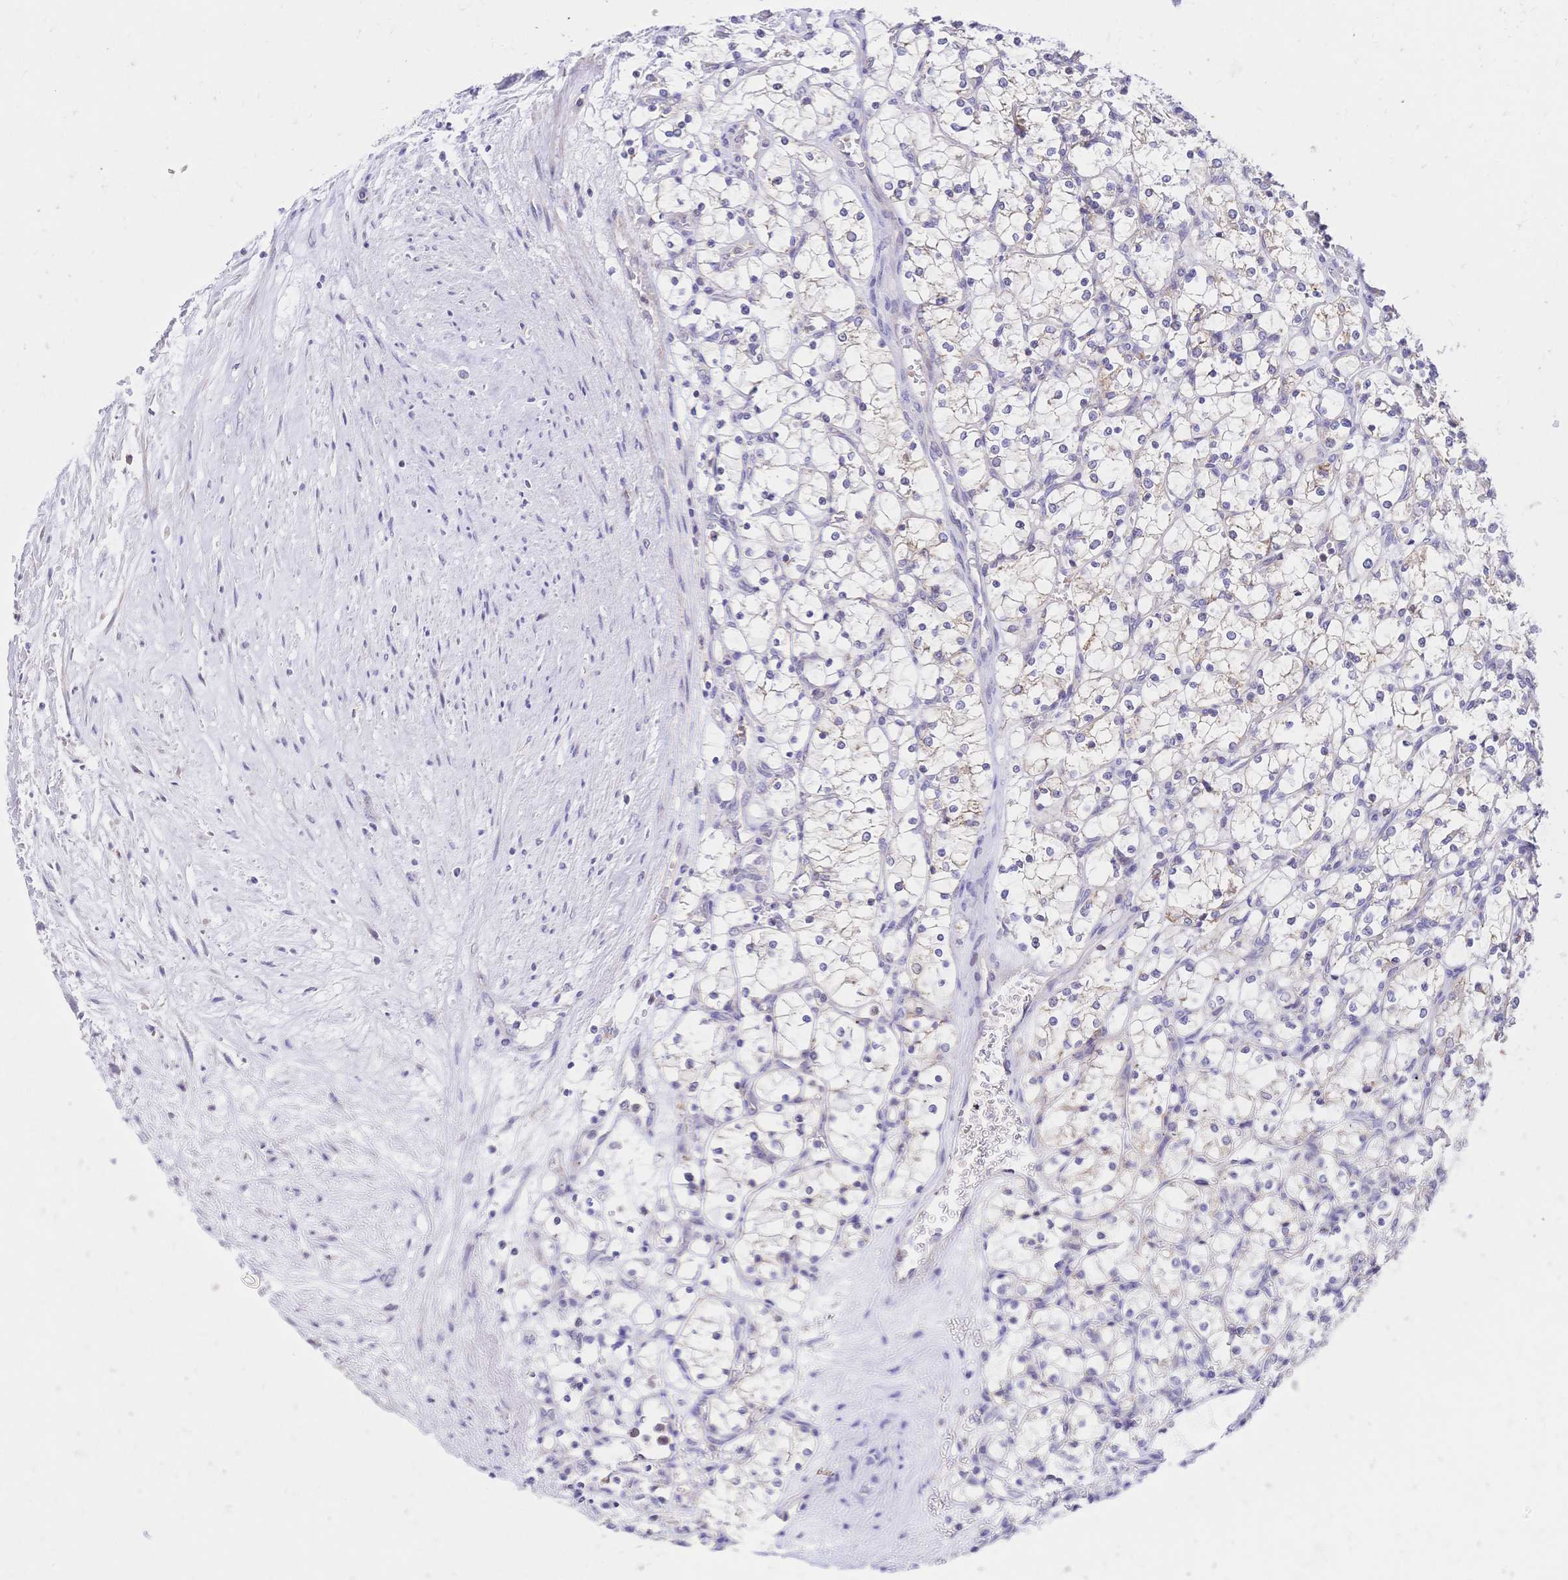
{"staining": {"intensity": "negative", "quantity": "none", "location": "none"}, "tissue": "renal cancer", "cell_type": "Tumor cells", "image_type": "cancer", "snomed": [{"axis": "morphology", "description": "Adenocarcinoma, NOS"}, {"axis": "topography", "description": "Kidney"}], "caption": "Renal cancer was stained to show a protein in brown. There is no significant staining in tumor cells. (Immunohistochemistry, brightfield microscopy, high magnification).", "gene": "CLEC18B", "patient": {"sex": "female", "age": 69}}